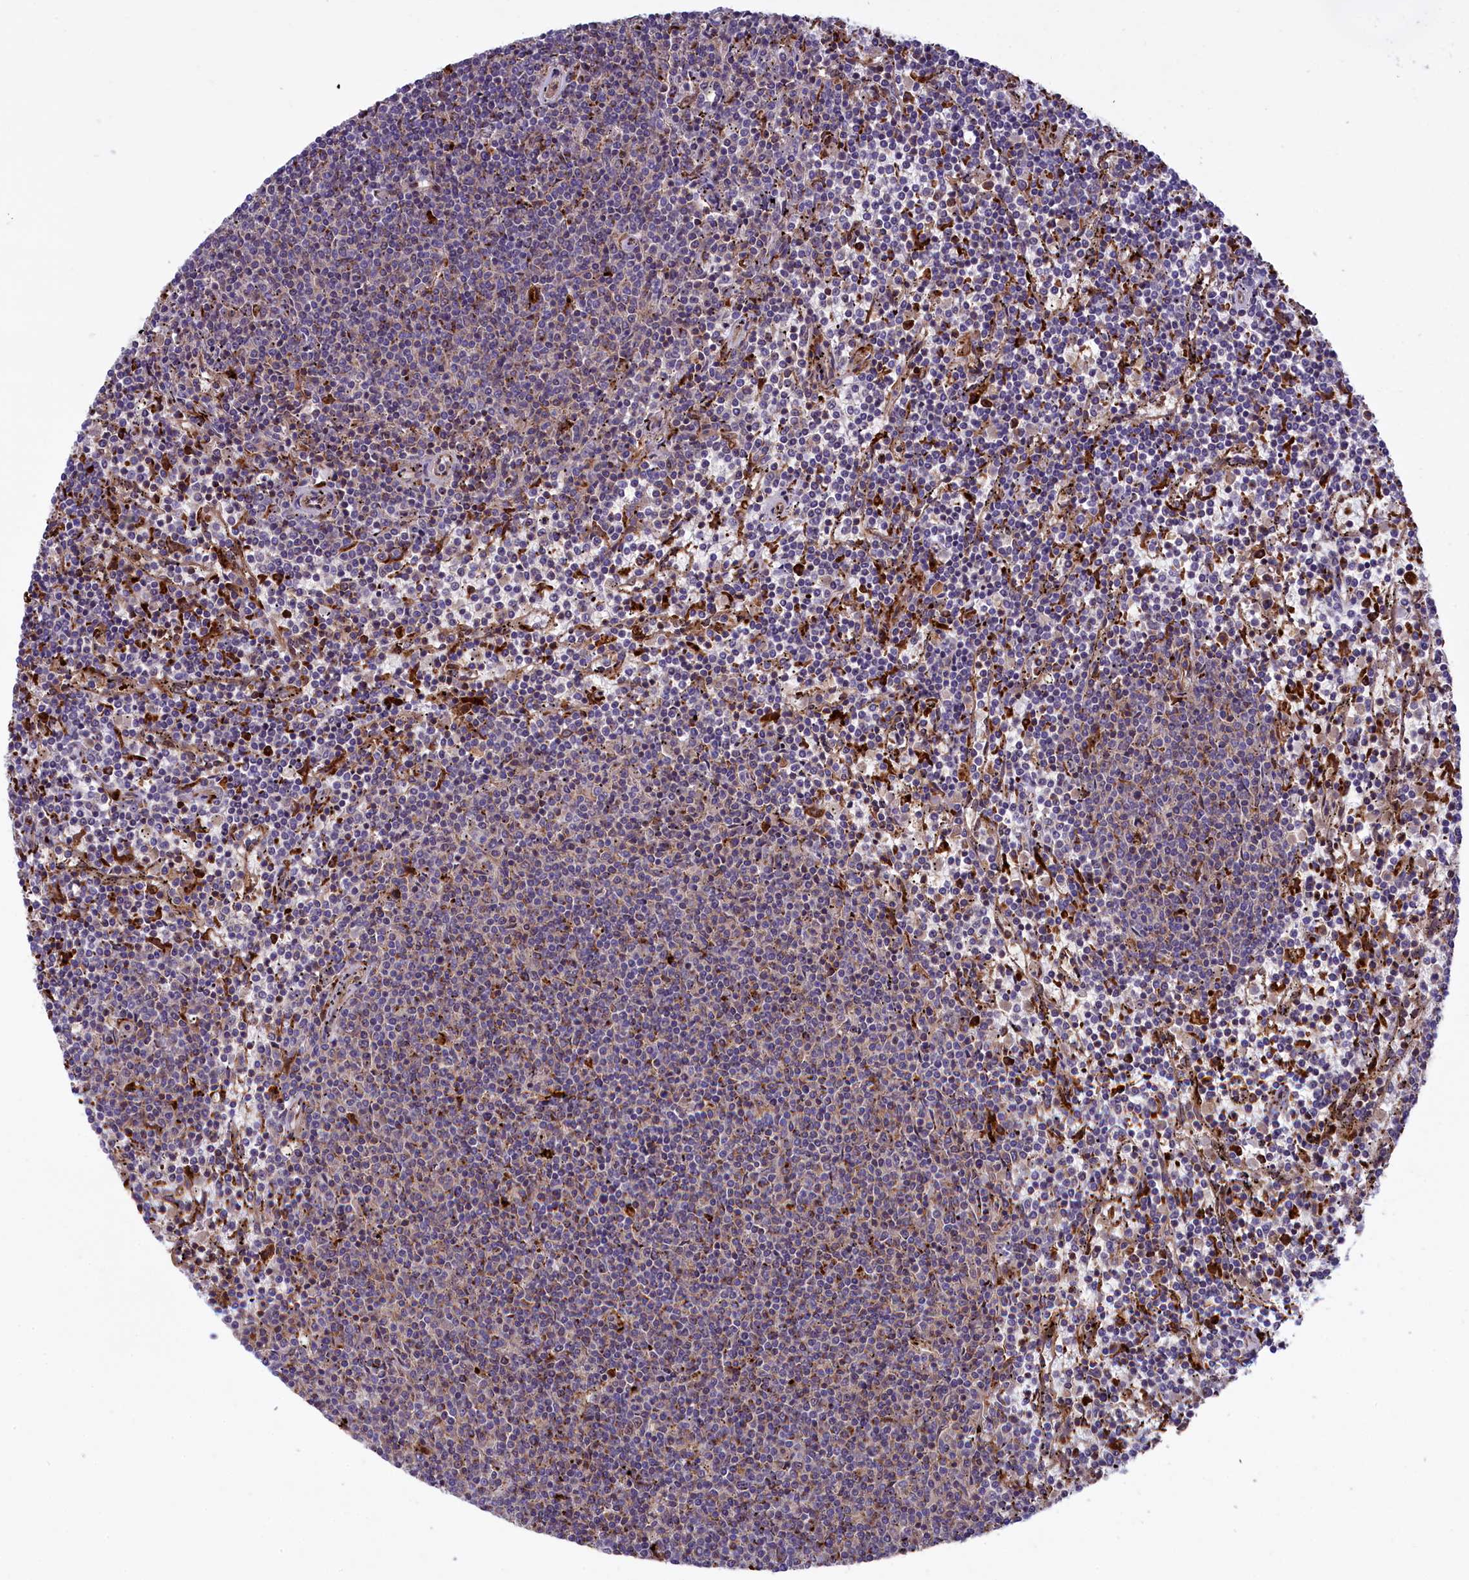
{"staining": {"intensity": "negative", "quantity": "none", "location": "none"}, "tissue": "lymphoma", "cell_type": "Tumor cells", "image_type": "cancer", "snomed": [{"axis": "morphology", "description": "Malignant lymphoma, non-Hodgkin's type, Low grade"}, {"axis": "topography", "description": "Spleen"}], "caption": "Immunohistochemistry histopathology image of neoplastic tissue: human malignant lymphoma, non-Hodgkin's type (low-grade) stained with DAB (3,3'-diaminobenzidine) reveals no significant protein staining in tumor cells.", "gene": "MAN2B1", "patient": {"sex": "female", "age": 50}}